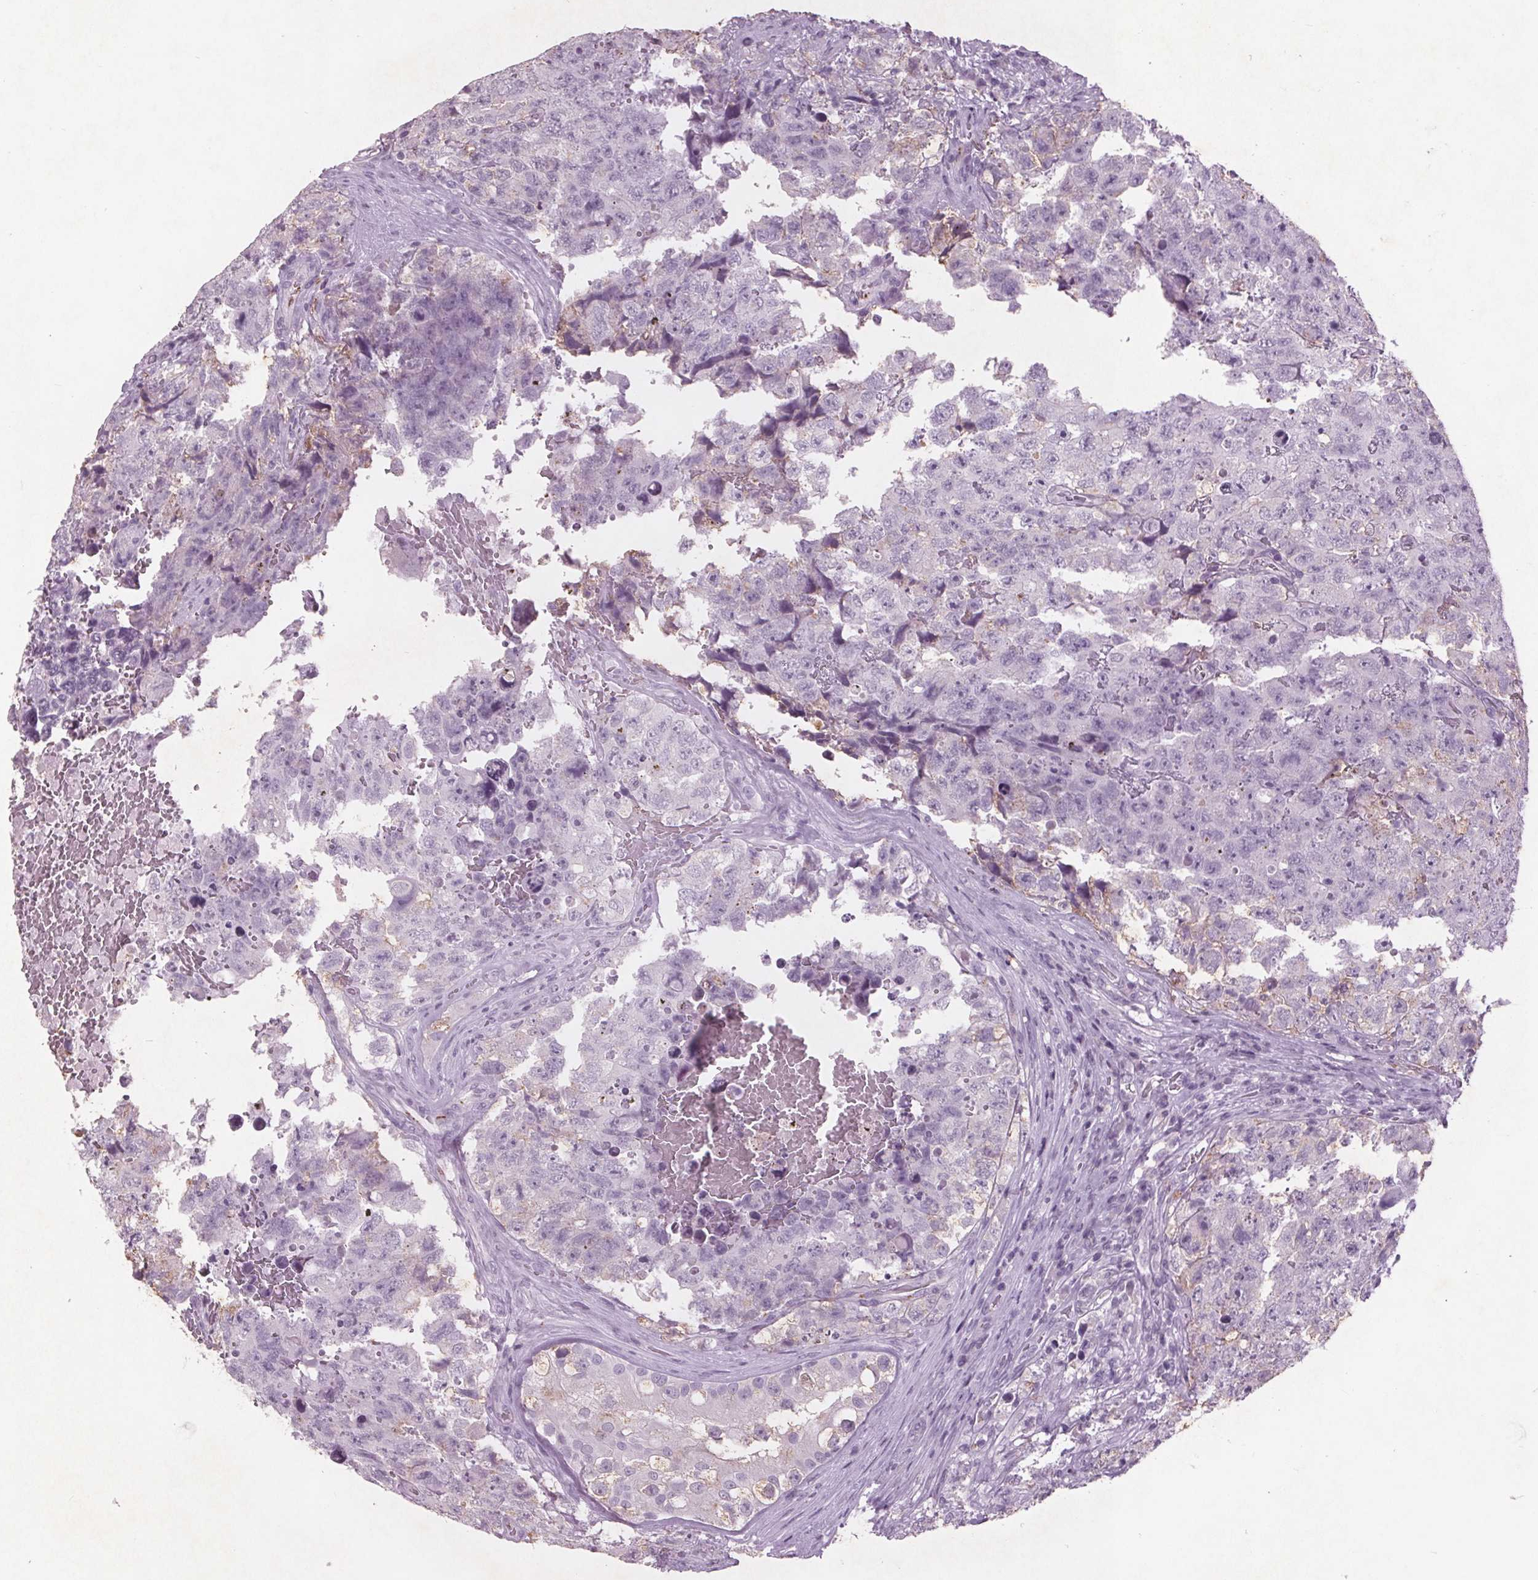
{"staining": {"intensity": "negative", "quantity": "none", "location": "none"}, "tissue": "testis cancer", "cell_type": "Tumor cells", "image_type": "cancer", "snomed": [{"axis": "morphology", "description": "Carcinoma, Embryonal, NOS"}, {"axis": "topography", "description": "Testis"}], "caption": "Tumor cells show no significant protein expression in embryonal carcinoma (testis).", "gene": "PTPN14", "patient": {"sex": "male", "age": 18}}